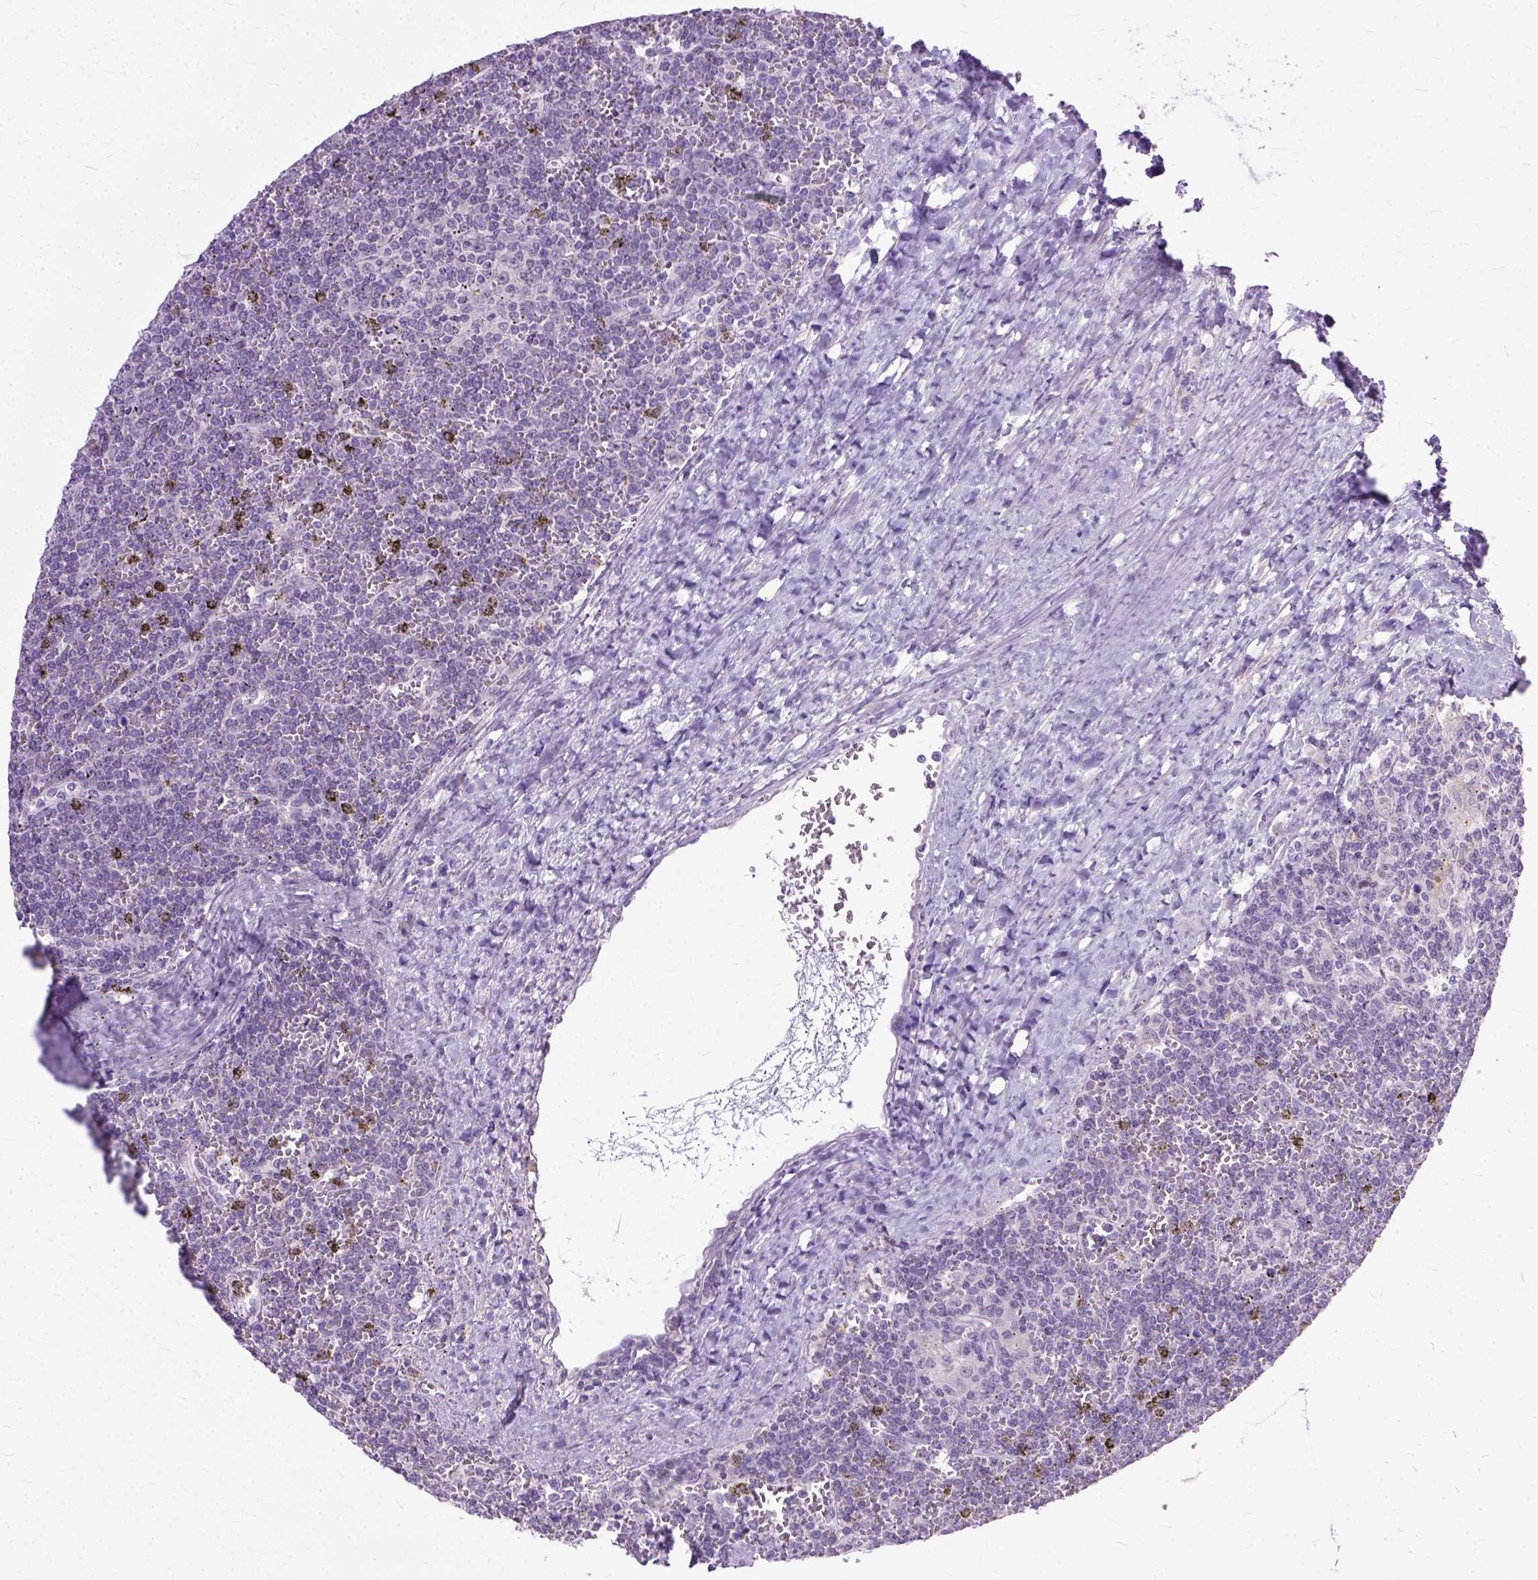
{"staining": {"intensity": "negative", "quantity": "none", "location": "none"}, "tissue": "lymphoma", "cell_type": "Tumor cells", "image_type": "cancer", "snomed": [{"axis": "morphology", "description": "Malignant lymphoma, non-Hodgkin's type, Low grade"}, {"axis": "topography", "description": "Spleen"}], "caption": "High power microscopy image of an immunohistochemistry photomicrograph of malignant lymphoma, non-Hodgkin's type (low-grade), revealing no significant expression in tumor cells.", "gene": "TCEAL7", "patient": {"sex": "female", "age": 19}}